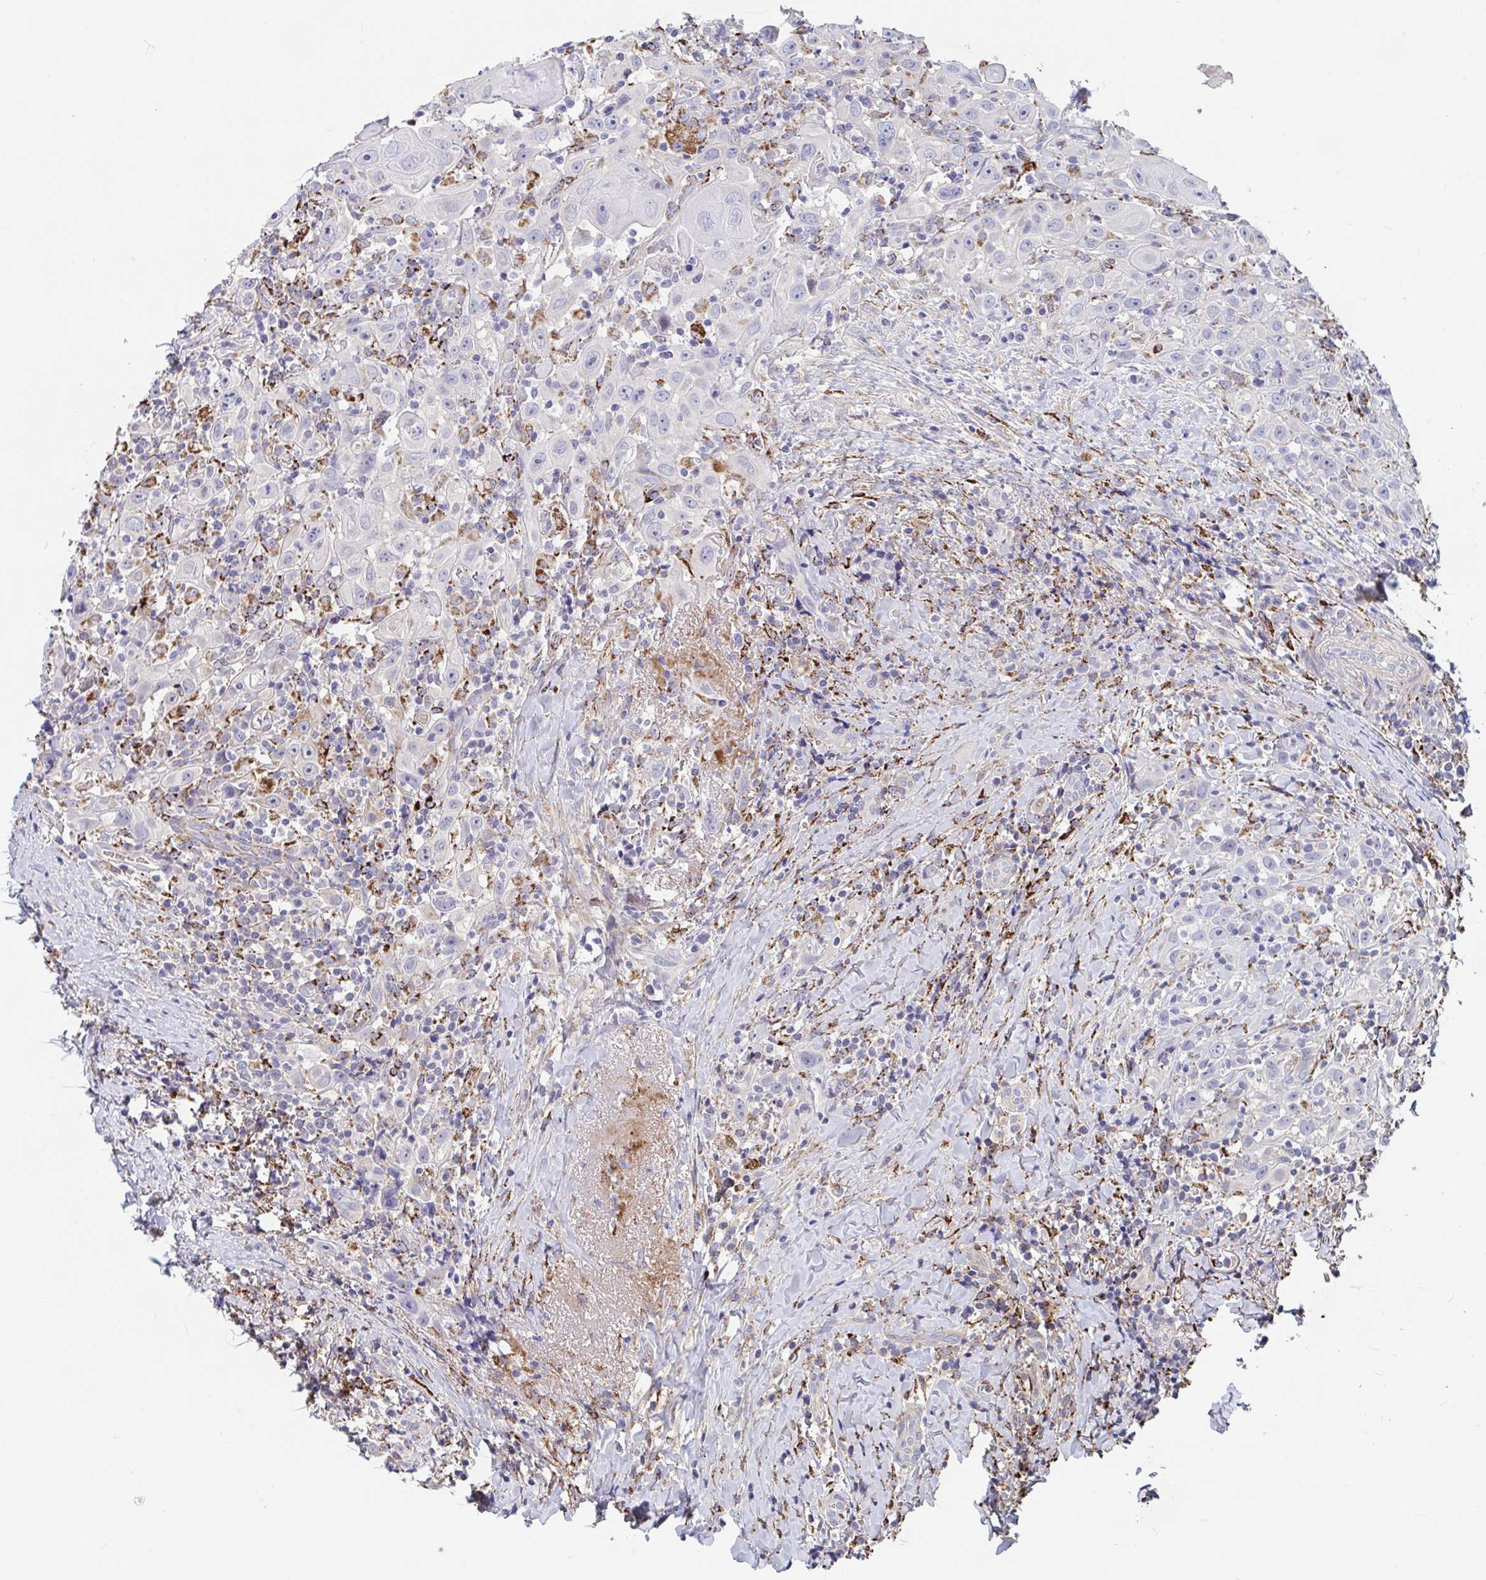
{"staining": {"intensity": "strong", "quantity": "<25%", "location": "cytoplasmic/membranous"}, "tissue": "head and neck cancer", "cell_type": "Tumor cells", "image_type": "cancer", "snomed": [{"axis": "morphology", "description": "Squamous cell carcinoma, NOS"}, {"axis": "topography", "description": "Head-Neck"}], "caption": "Head and neck squamous cell carcinoma tissue demonstrates strong cytoplasmic/membranous staining in approximately <25% of tumor cells", "gene": "FAM156B", "patient": {"sex": "female", "age": 95}}